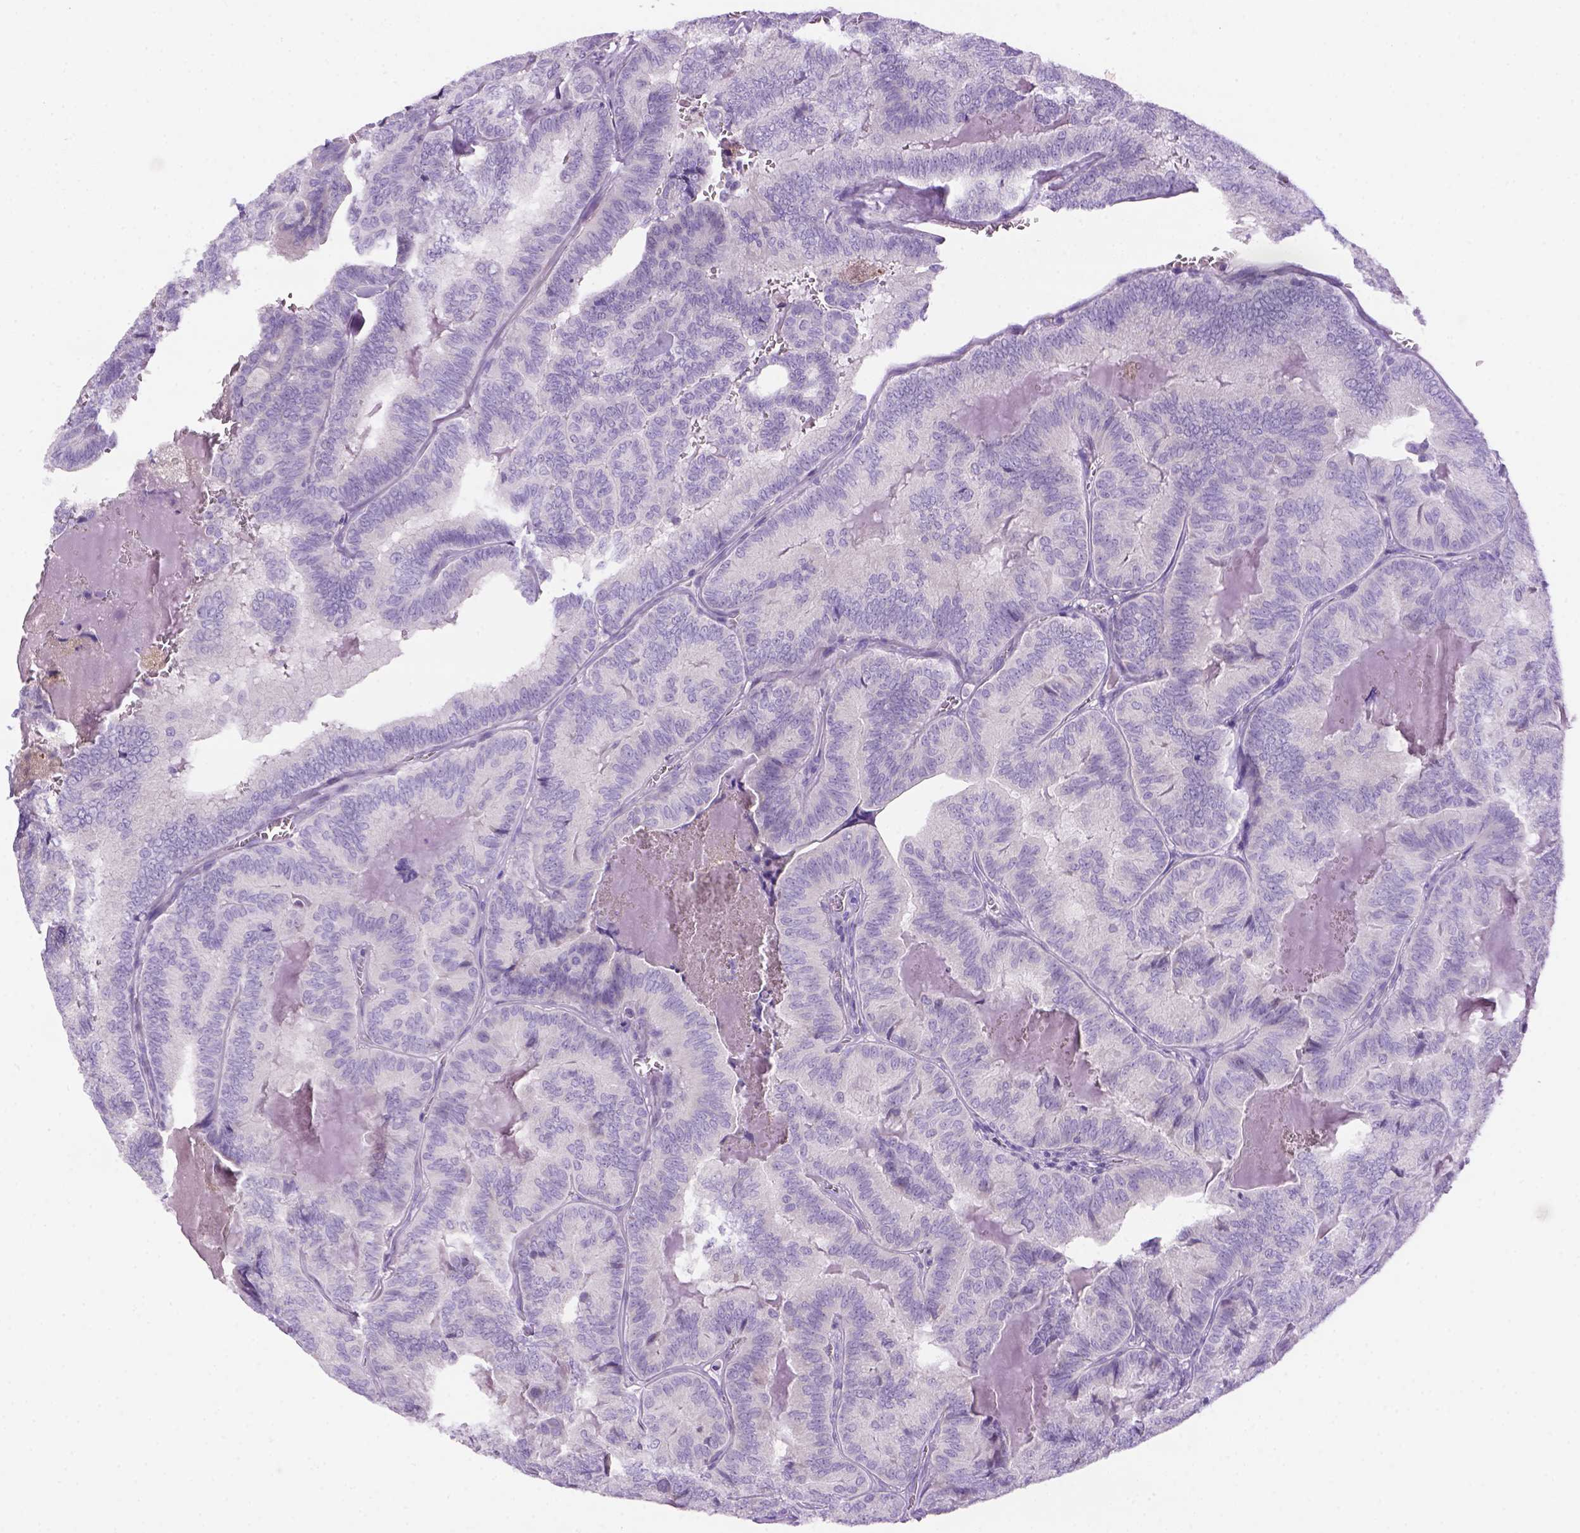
{"staining": {"intensity": "negative", "quantity": "none", "location": "none"}, "tissue": "thyroid cancer", "cell_type": "Tumor cells", "image_type": "cancer", "snomed": [{"axis": "morphology", "description": "Papillary adenocarcinoma, NOS"}, {"axis": "topography", "description": "Thyroid gland"}], "caption": "IHC micrograph of neoplastic tissue: human thyroid cancer stained with DAB (3,3'-diaminobenzidine) demonstrates no significant protein staining in tumor cells.", "gene": "DNAH11", "patient": {"sex": "female", "age": 75}}